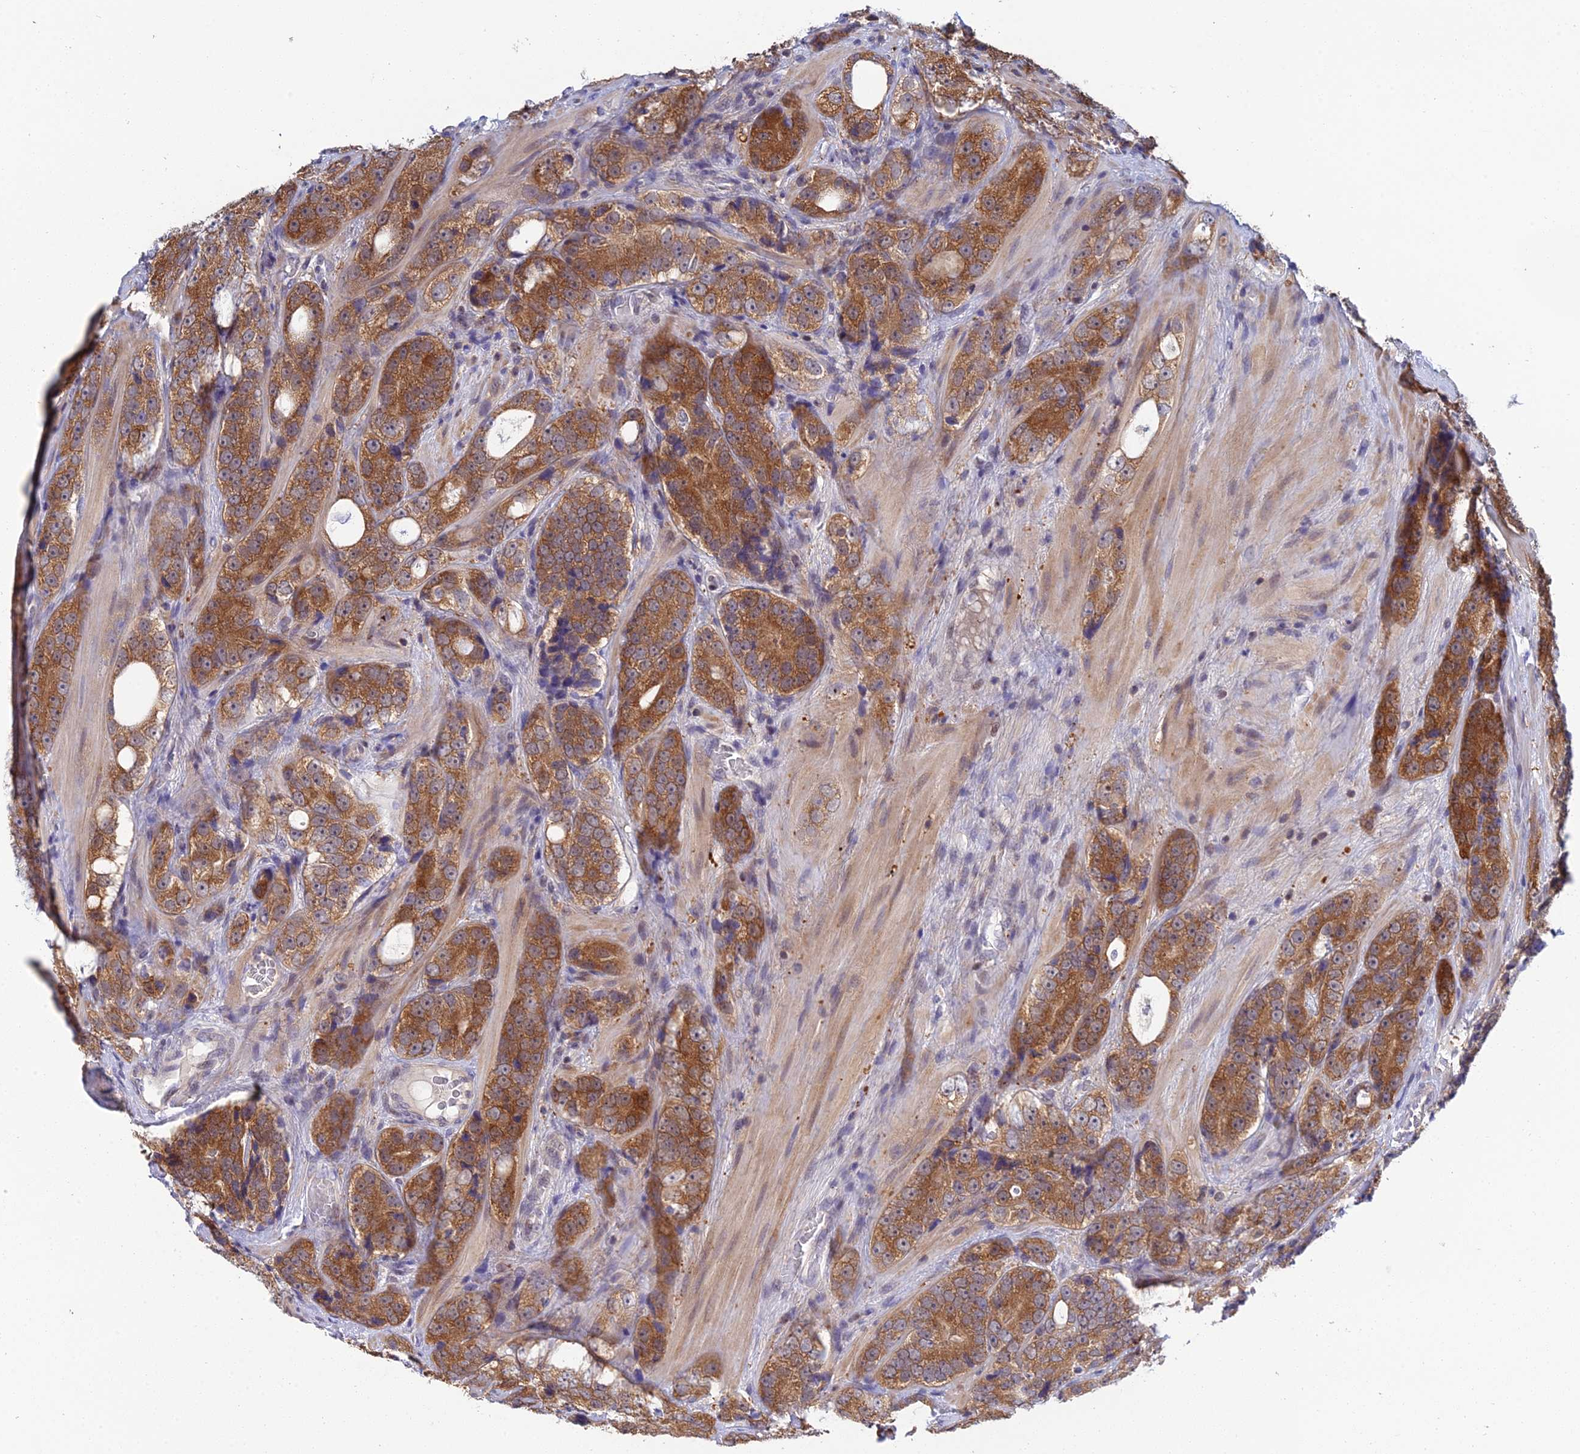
{"staining": {"intensity": "moderate", "quantity": ">75%", "location": "cytoplasmic/membranous"}, "tissue": "prostate cancer", "cell_type": "Tumor cells", "image_type": "cancer", "snomed": [{"axis": "morphology", "description": "Adenocarcinoma, High grade"}, {"axis": "topography", "description": "Prostate"}], "caption": "This is a photomicrograph of immunohistochemistry staining of high-grade adenocarcinoma (prostate), which shows moderate expression in the cytoplasmic/membranous of tumor cells.", "gene": "ELOA2", "patient": {"sex": "male", "age": 56}}